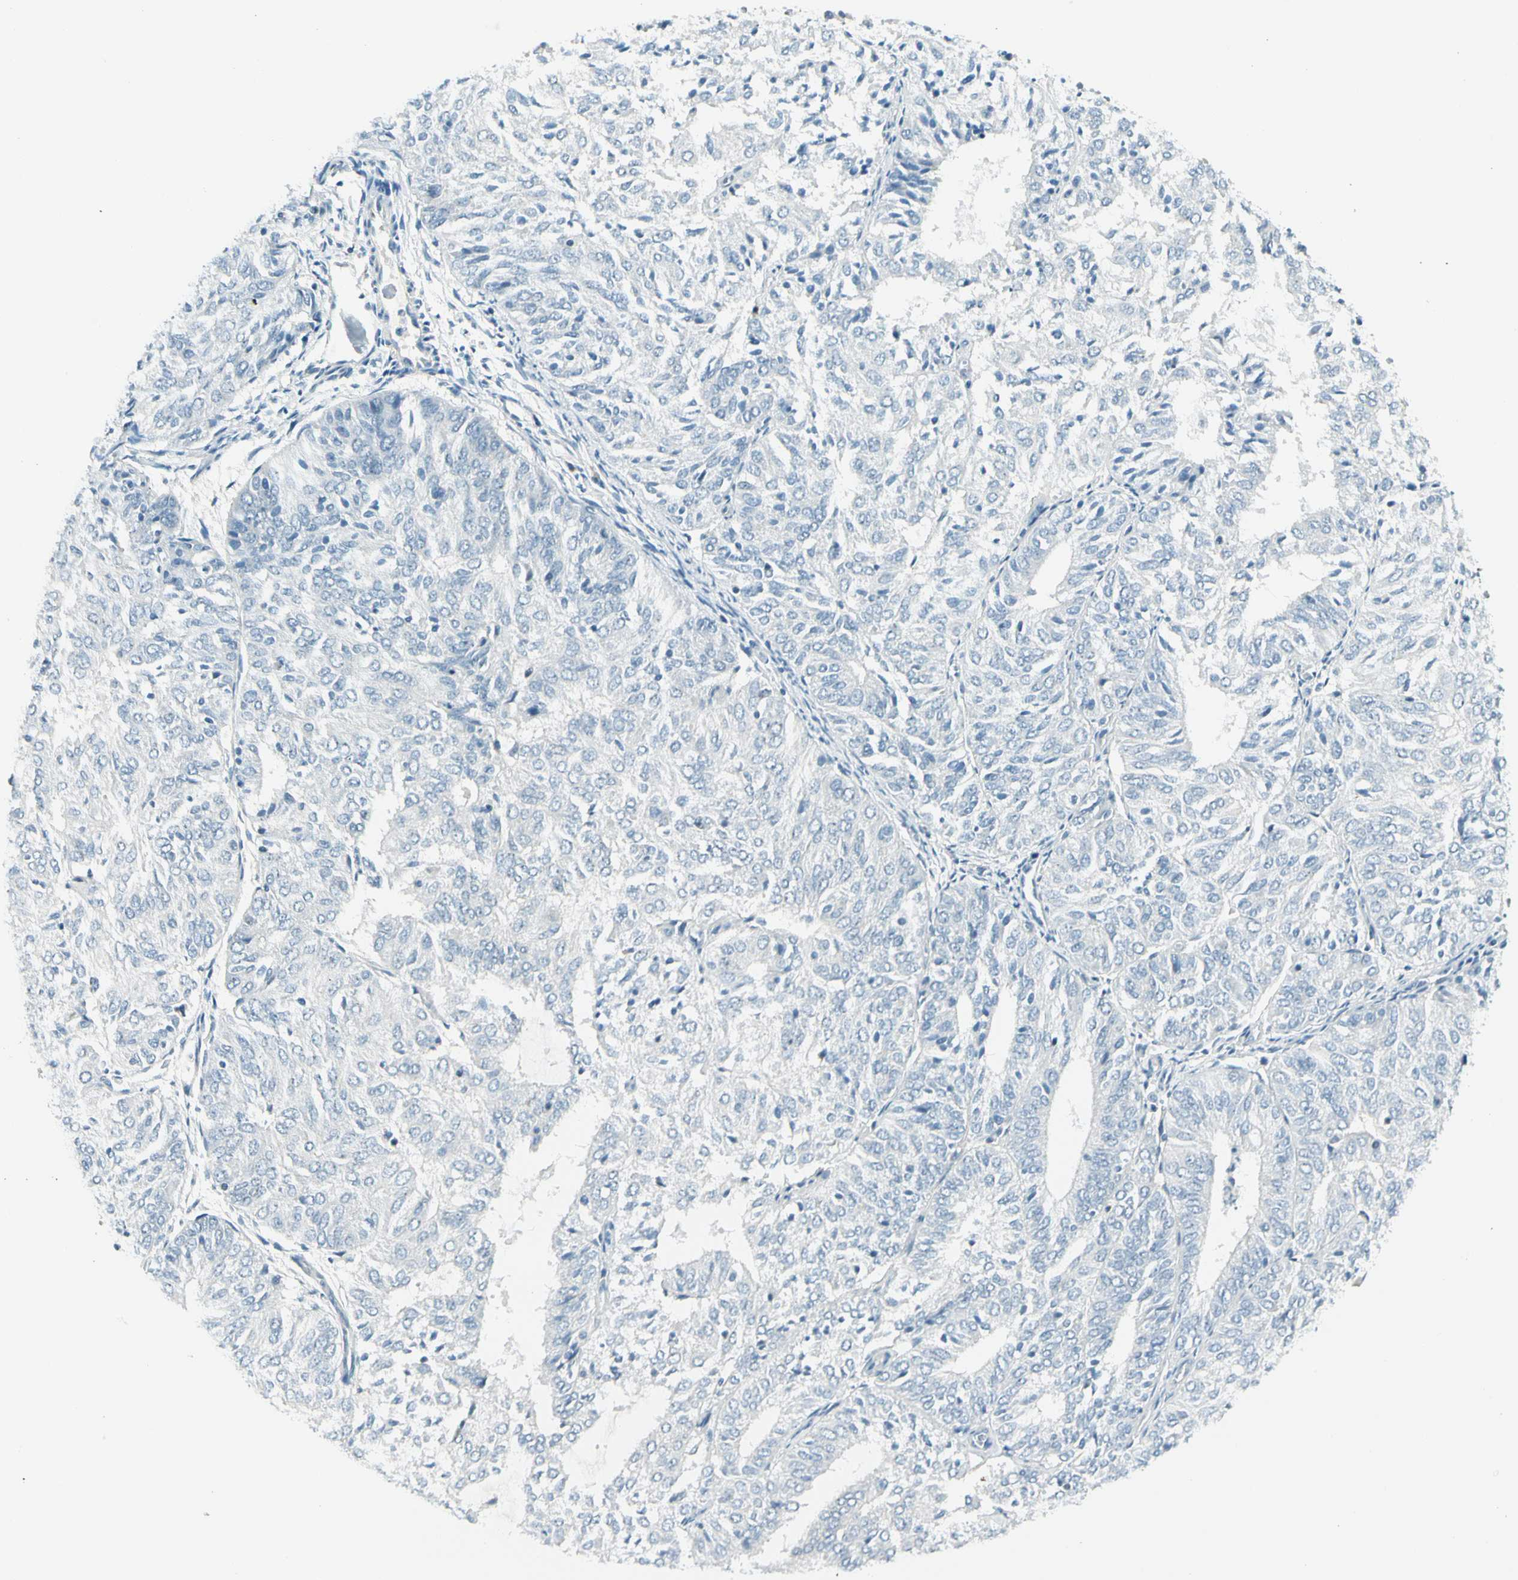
{"staining": {"intensity": "negative", "quantity": "none", "location": "none"}, "tissue": "endometrial cancer", "cell_type": "Tumor cells", "image_type": "cancer", "snomed": [{"axis": "morphology", "description": "Adenocarcinoma, NOS"}, {"axis": "topography", "description": "Uterus"}], "caption": "There is no significant positivity in tumor cells of endometrial cancer.", "gene": "ZSCAN1", "patient": {"sex": "female", "age": 60}}